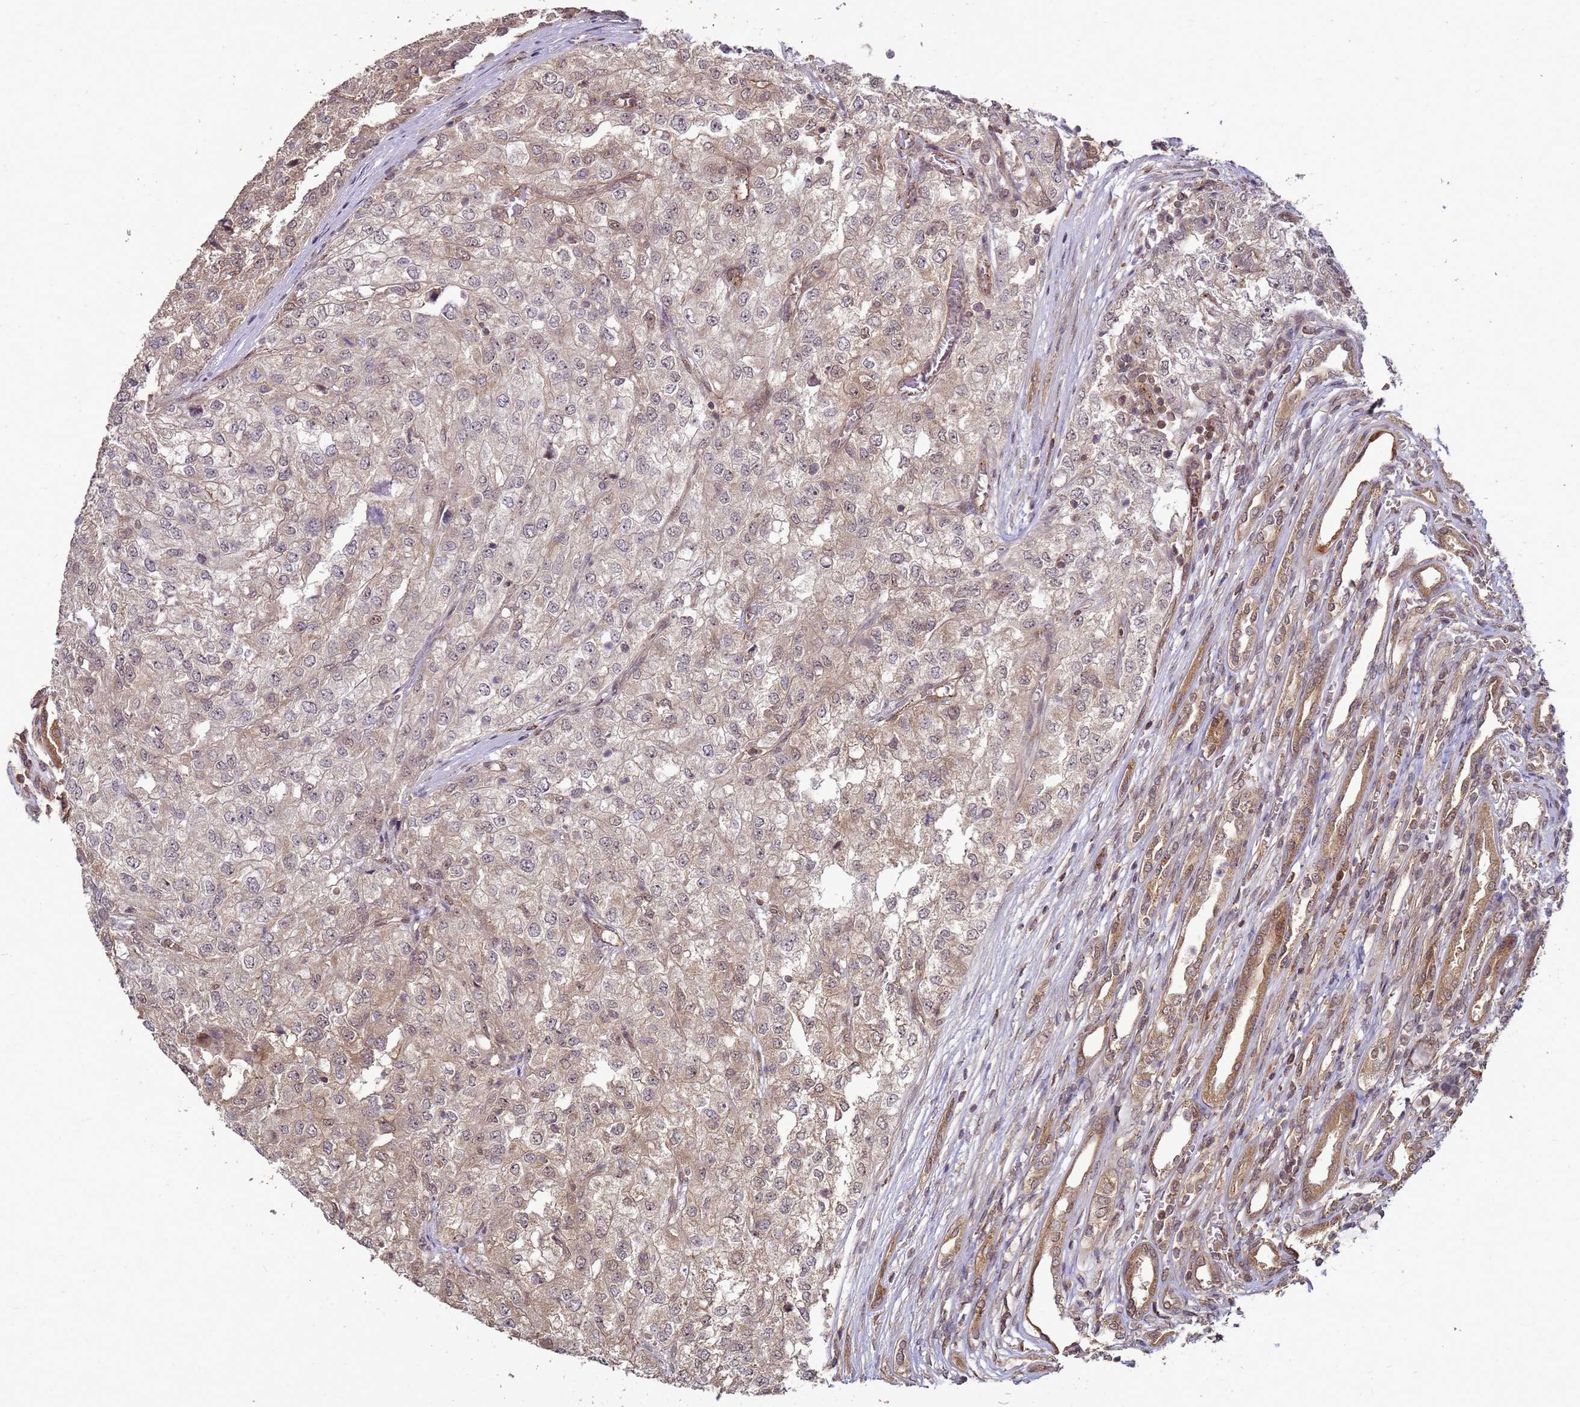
{"staining": {"intensity": "weak", "quantity": "25%-75%", "location": "cytoplasmic/membranous,nuclear"}, "tissue": "renal cancer", "cell_type": "Tumor cells", "image_type": "cancer", "snomed": [{"axis": "morphology", "description": "Adenocarcinoma, NOS"}, {"axis": "topography", "description": "Kidney"}], "caption": "Renal adenocarcinoma stained with a protein marker displays weak staining in tumor cells.", "gene": "CRBN", "patient": {"sex": "female", "age": 54}}